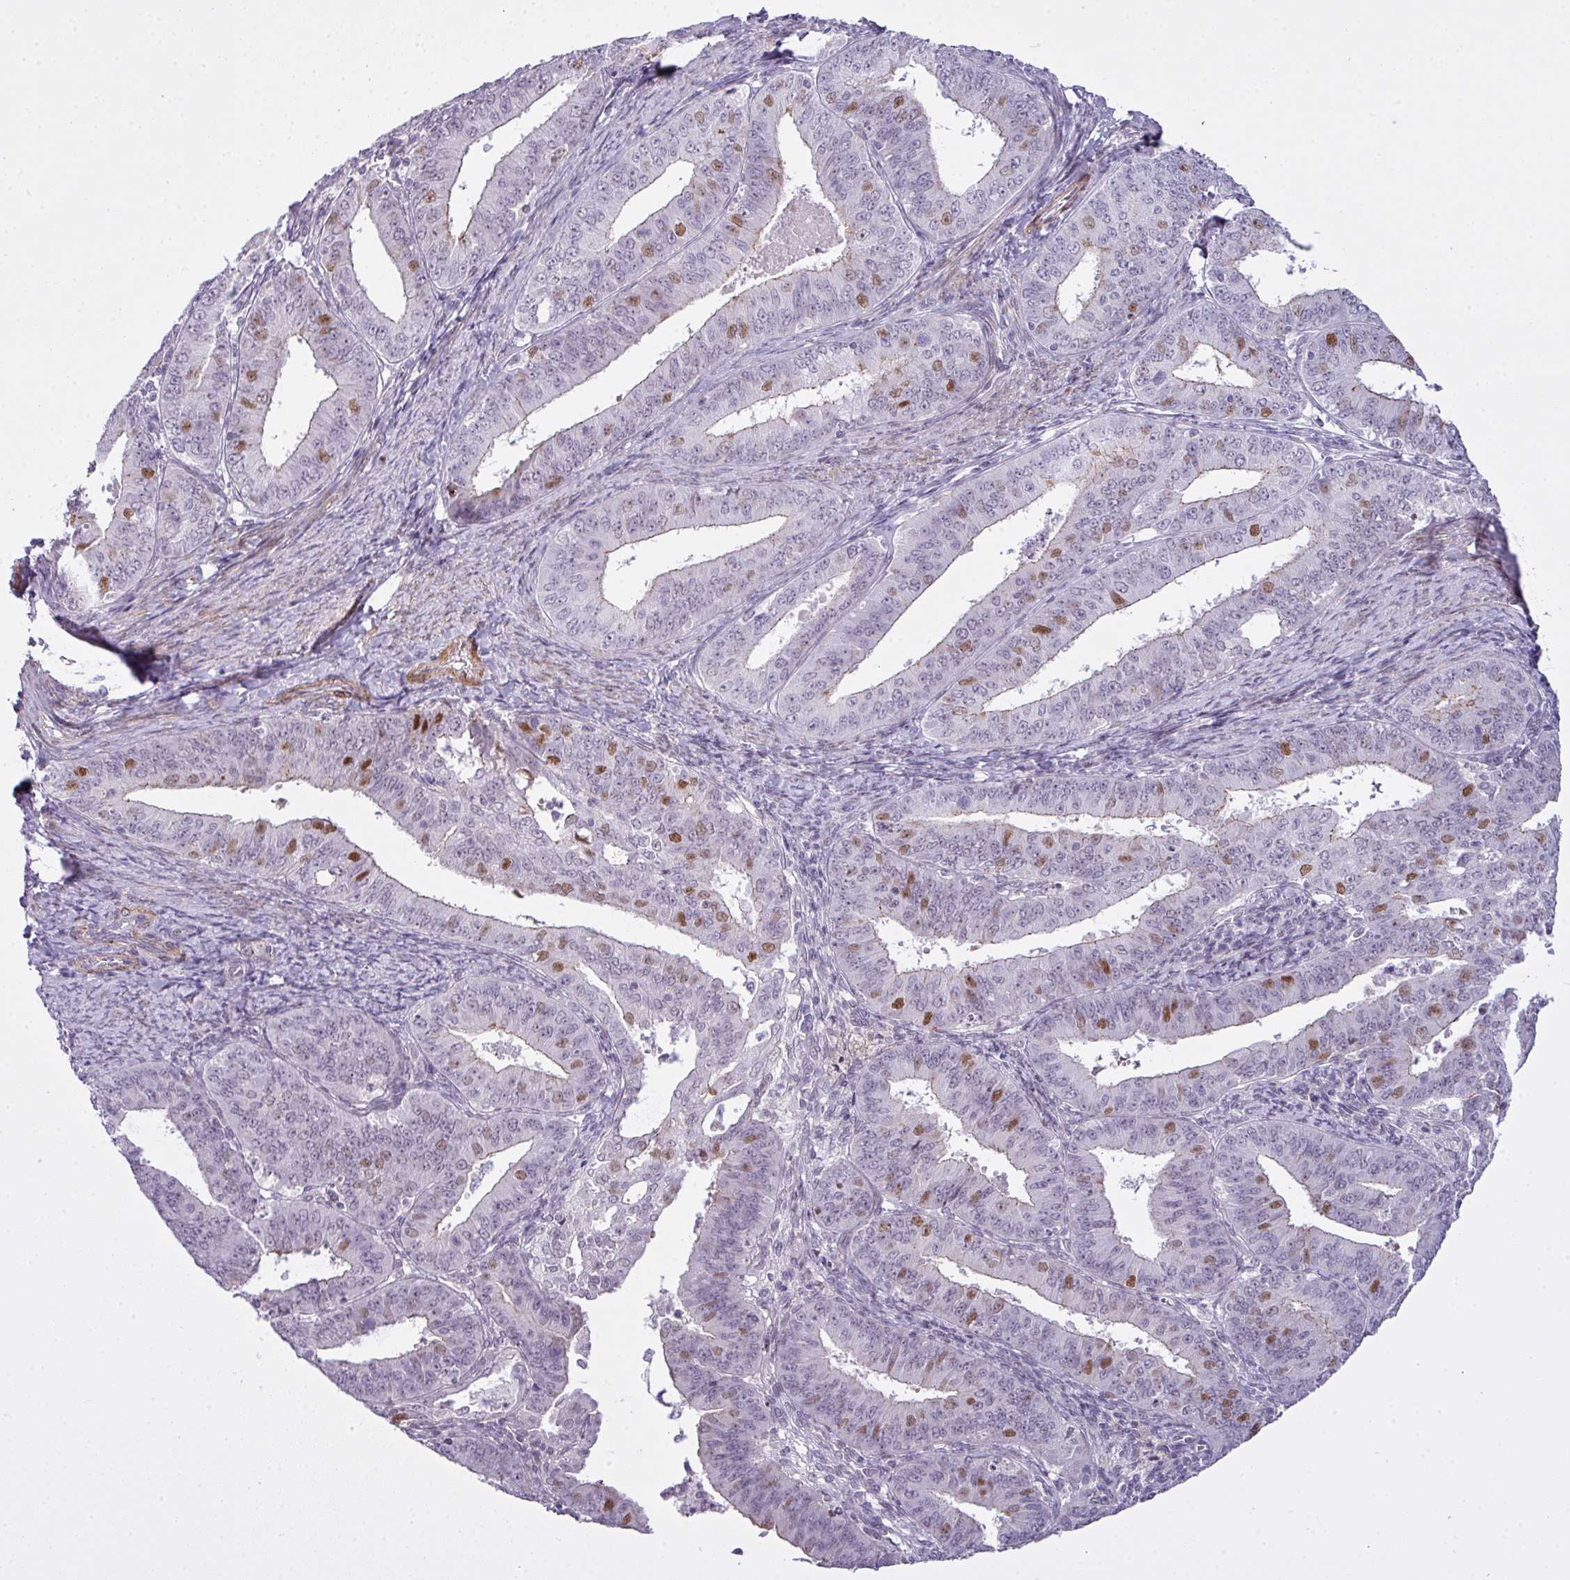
{"staining": {"intensity": "moderate", "quantity": "25%-75%", "location": "nuclear"}, "tissue": "endometrial cancer", "cell_type": "Tumor cells", "image_type": "cancer", "snomed": [{"axis": "morphology", "description": "Adenocarcinoma, NOS"}, {"axis": "topography", "description": "Endometrium"}], "caption": "This image exhibits endometrial adenocarcinoma stained with immunohistochemistry (IHC) to label a protein in brown. The nuclear of tumor cells show moderate positivity for the protein. Nuclei are counter-stained blue.", "gene": "ZNF688", "patient": {"sex": "female", "age": 73}}